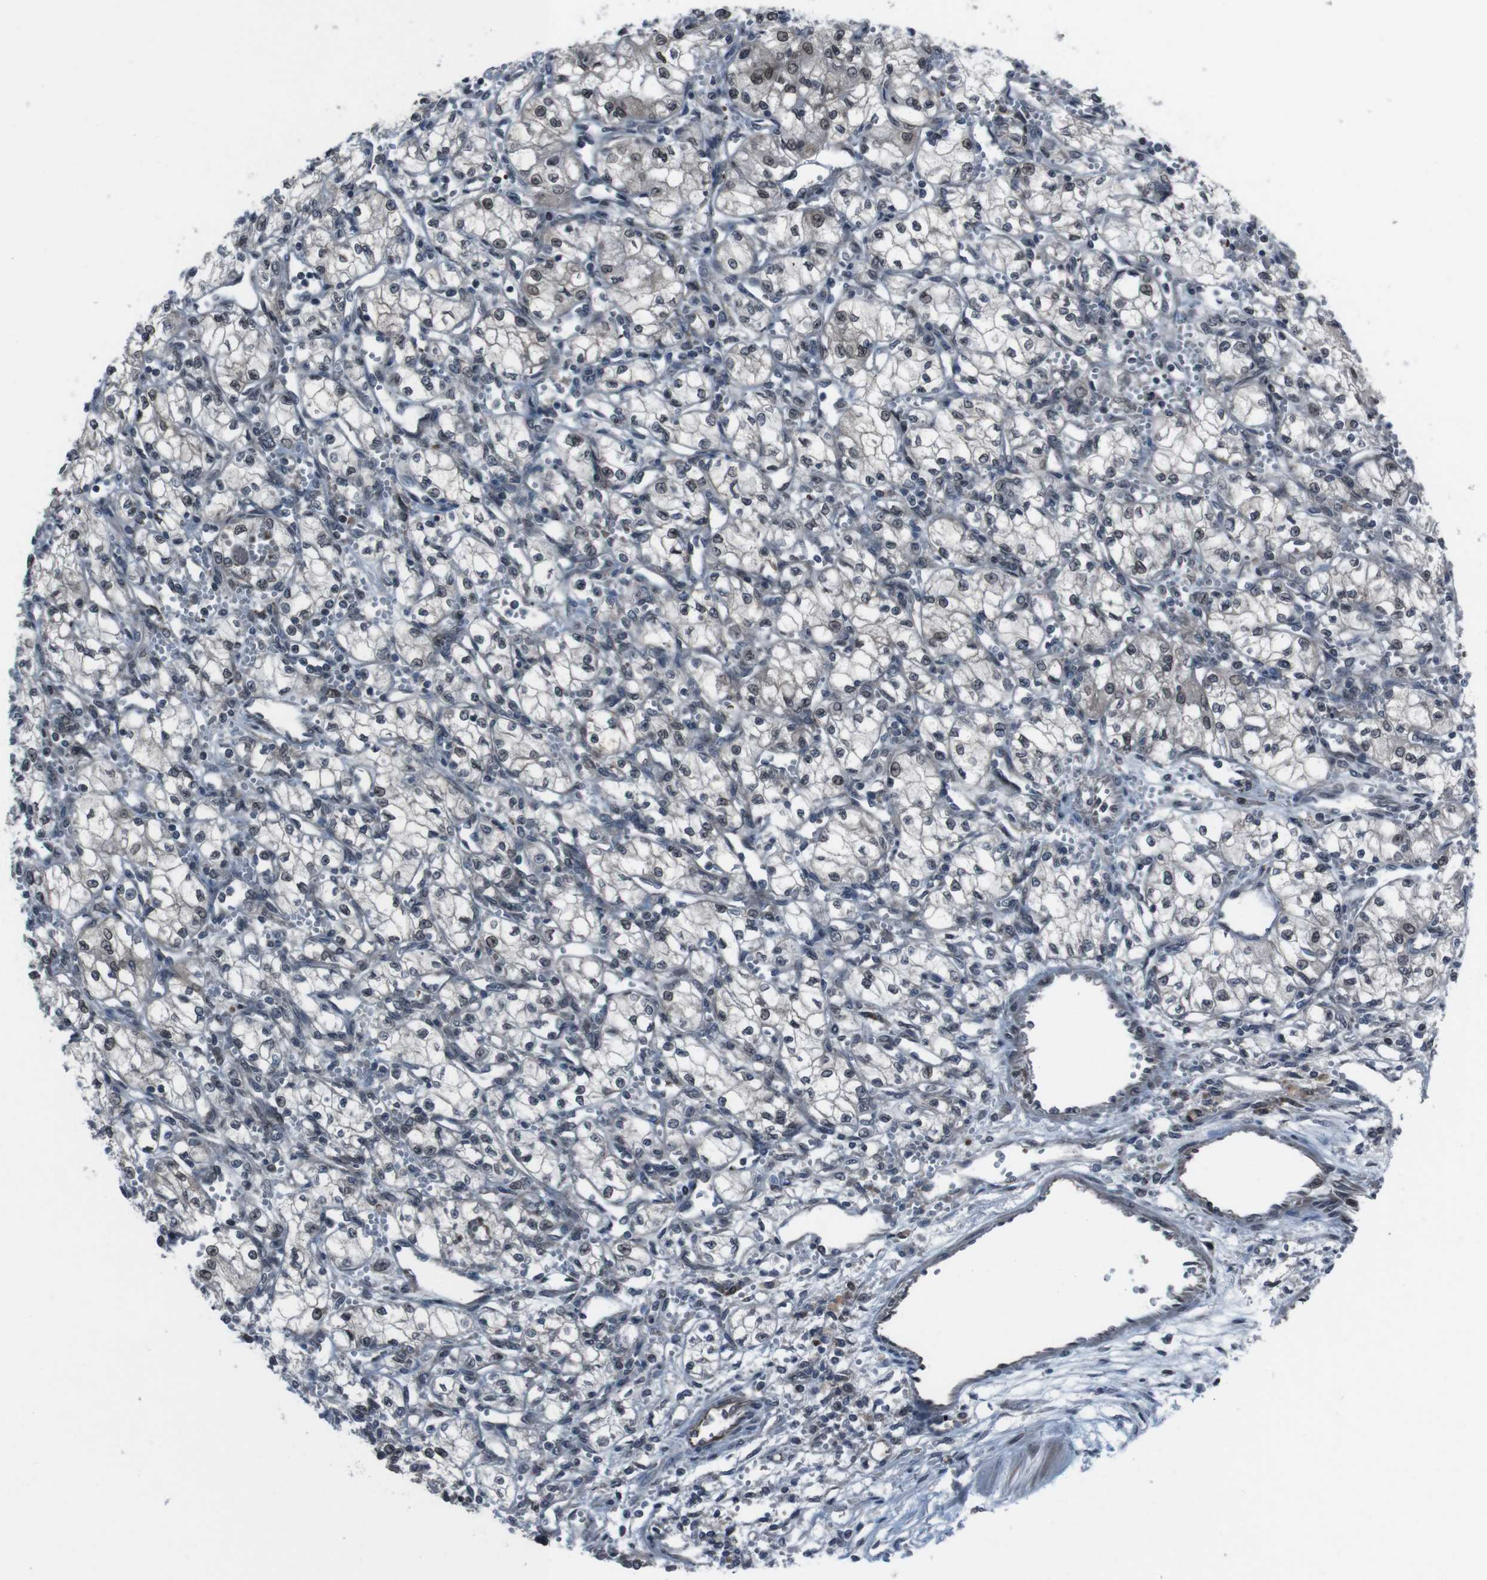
{"staining": {"intensity": "moderate", "quantity": "<25%", "location": "nuclear"}, "tissue": "renal cancer", "cell_type": "Tumor cells", "image_type": "cancer", "snomed": [{"axis": "morphology", "description": "Normal tissue, NOS"}, {"axis": "morphology", "description": "Adenocarcinoma, NOS"}, {"axis": "topography", "description": "Kidney"}], "caption": "Adenocarcinoma (renal) tissue displays moderate nuclear staining in about <25% of tumor cells", "gene": "SS18L1", "patient": {"sex": "male", "age": 59}}